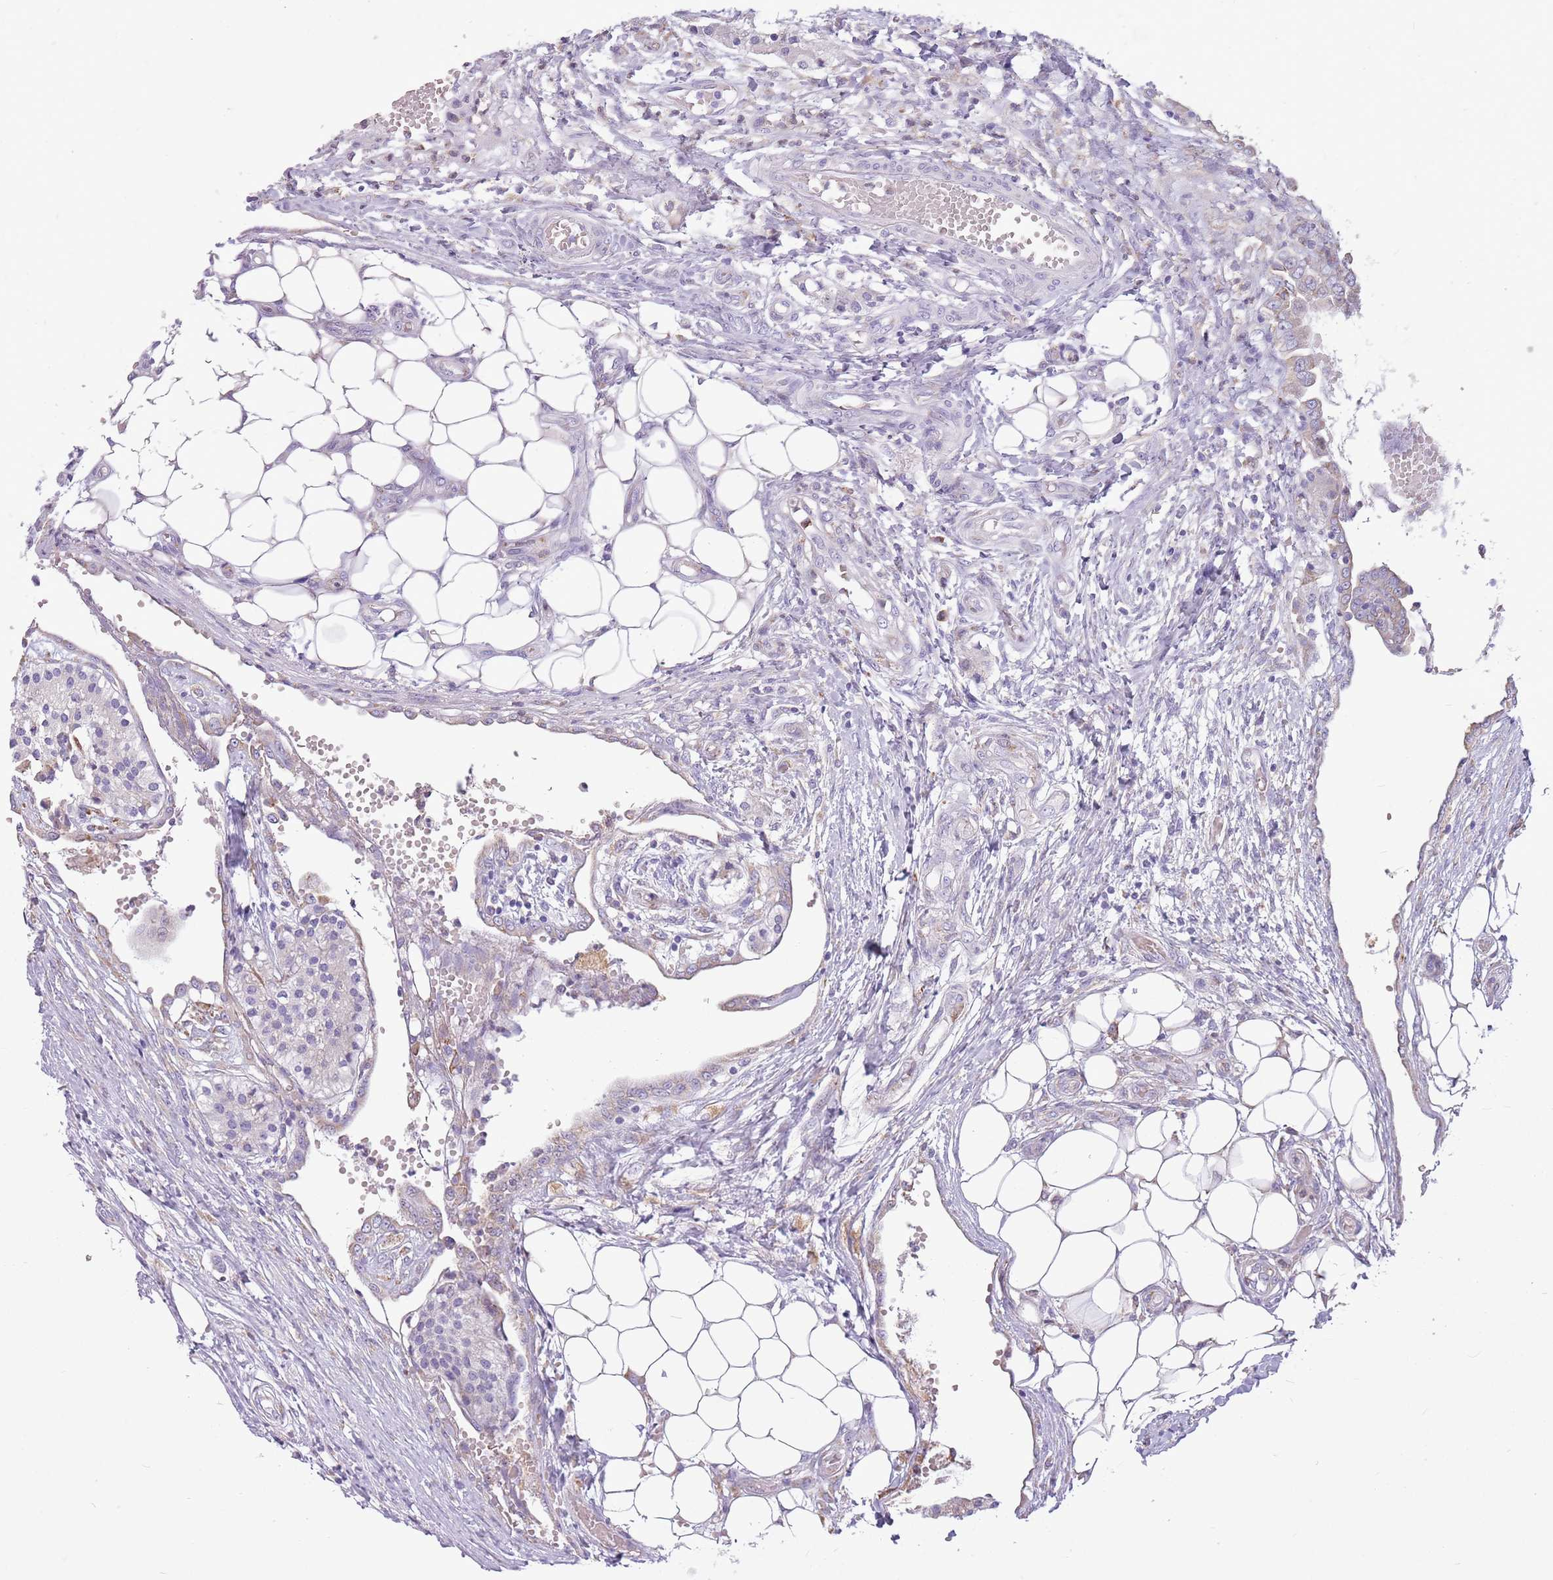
{"staining": {"intensity": "negative", "quantity": "none", "location": "none"}, "tissue": "carcinoid", "cell_type": "Tumor cells", "image_type": "cancer", "snomed": [{"axis": "morphology", "description": "Carcinoid, malignant, NOS"}, {"axis": "topography", "description": "Colon"}], "caption": "A photomicrograph of human carcinoid (malignant) is negative for staining in tumor cells.", "gene": "KCTD19", "patient": {"sex": "female", "age": 52}}